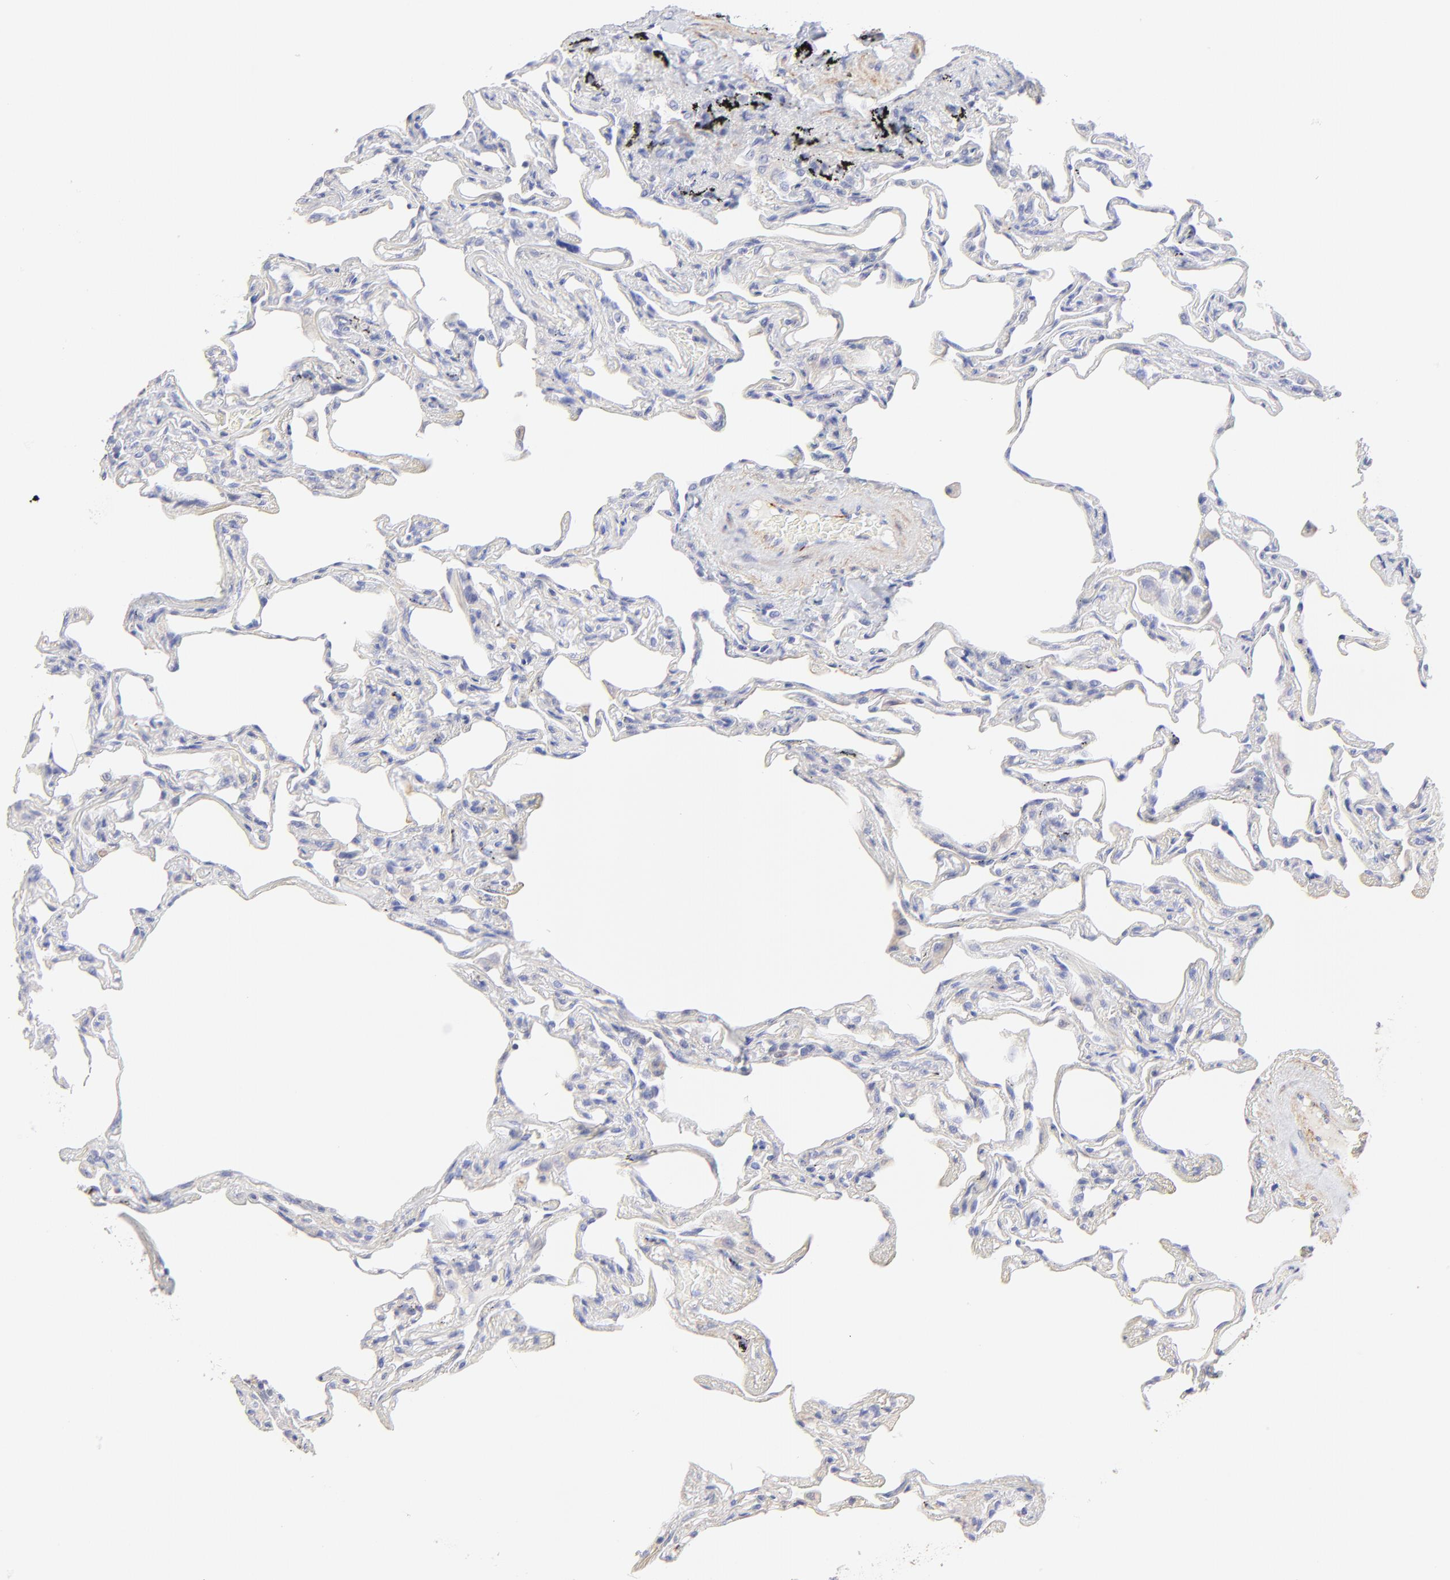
{"staining": {"intensity": "negative", "quantity": "none", "location": "none"}, "tissue": "lung", "cell_type": "Alveolar cells", "image_type": "normal", "snomed": [{"axis": "morphology", "description": "Normal tissue, NOS"}, {"axis": "morphology", "description": "Inflammation, NOS"}, {"axis": "topography", "description": "Lung"}], "caption": "Immunohistochemistry (IHC) image of normal lung: human lung stained with DAB shows no significant protein staining in alveolar cells.", "gene": "ACTRT1", "patient": {"sex": "male", "age": 69}}